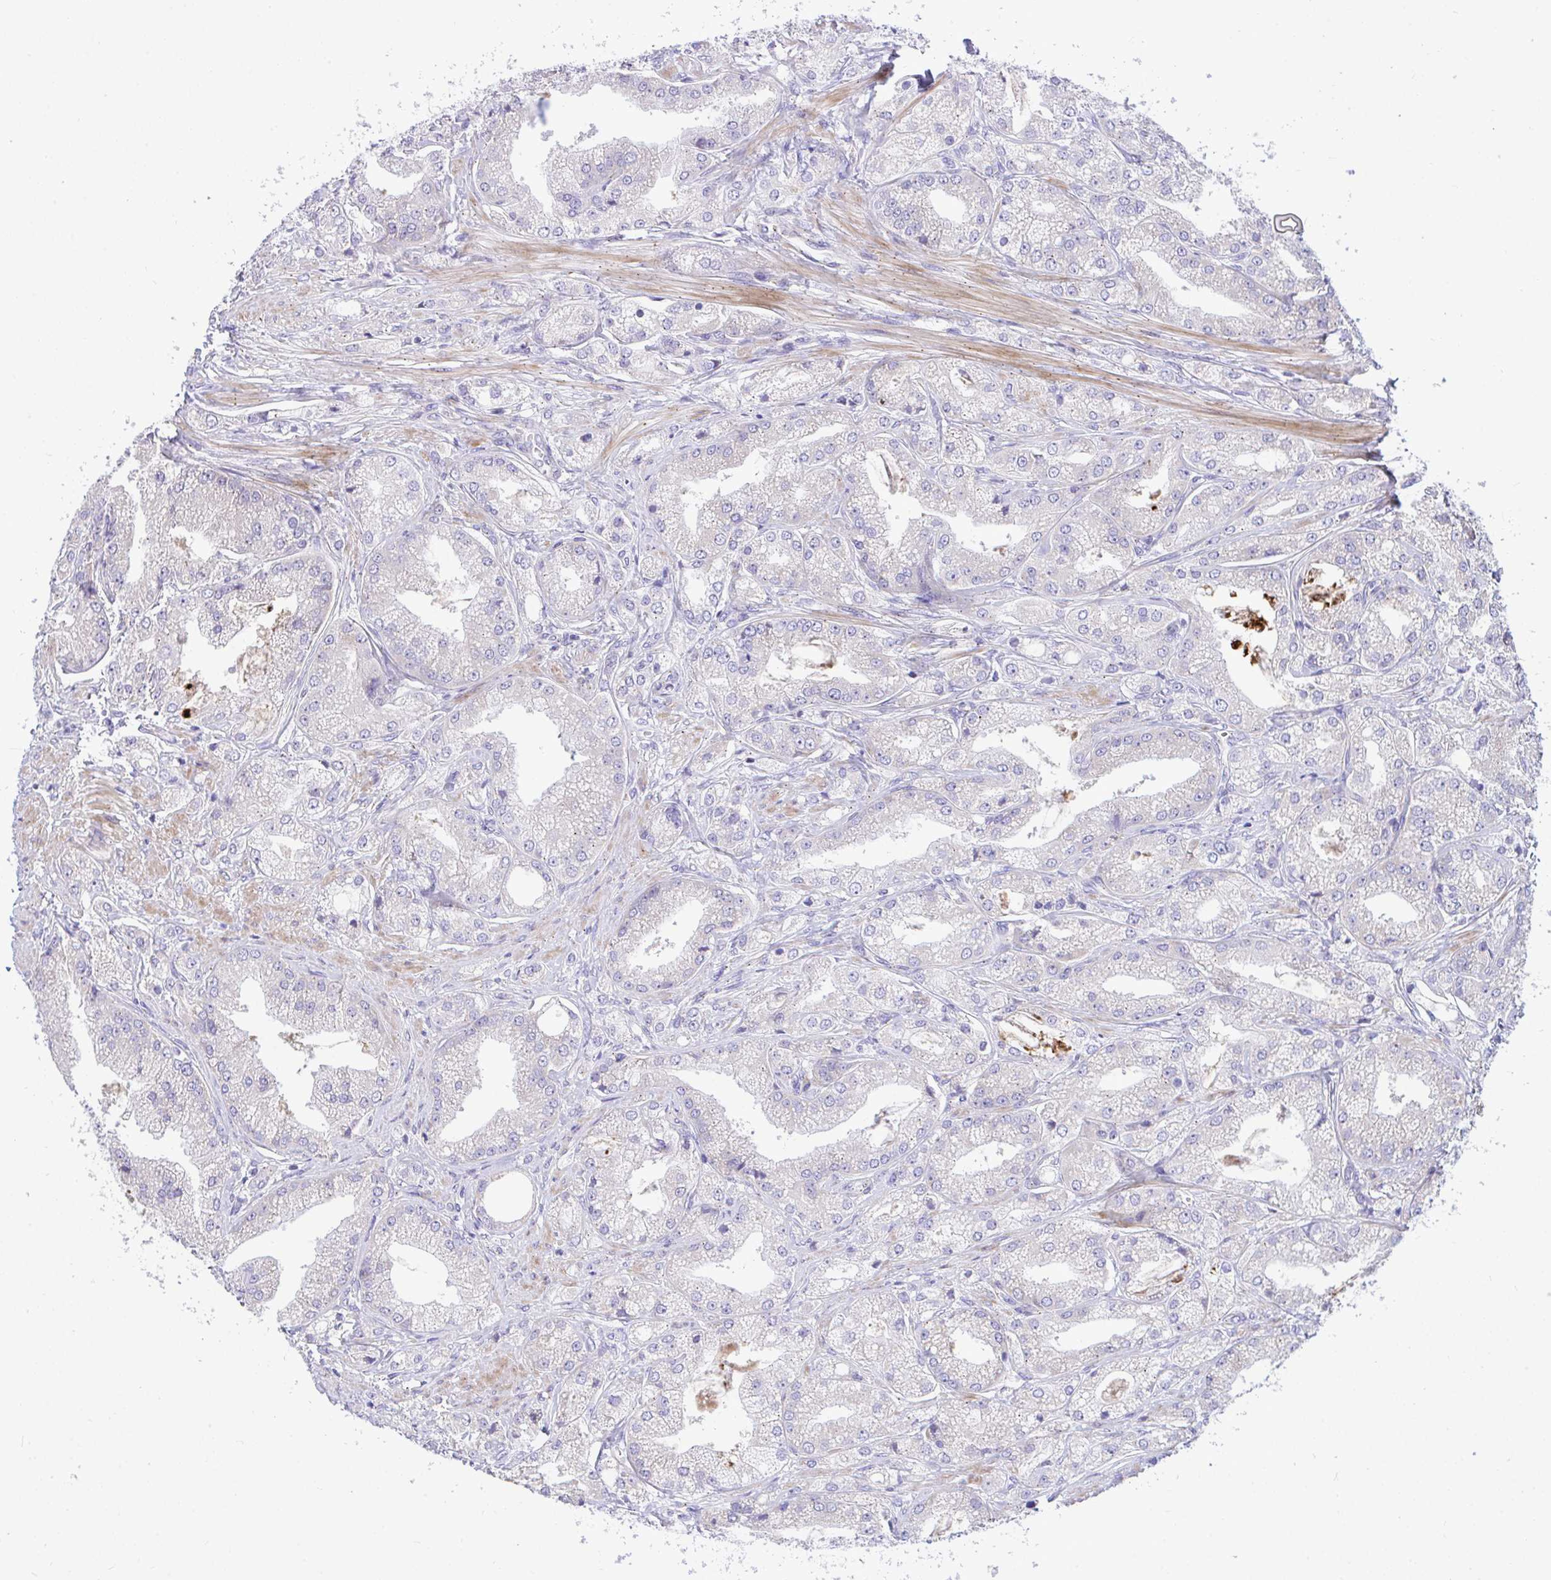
{"staining": {"intensity": "negative", "quantity": "none", "location": "none"}, "tissue": "prostate cancer", "cell_type": "Tumor cells", "image_type": "cancer", "snomed": [{"axis": "morphology", "description": "Adenocarcinoma, High grade"}, {"axis": "topography", "description": "Prostate"}], "caption": "There is no significant positivity in tumor cells of prostate cancer.", "gene": "MRPS16", "patient": {"sex": "male", "age": 61}}